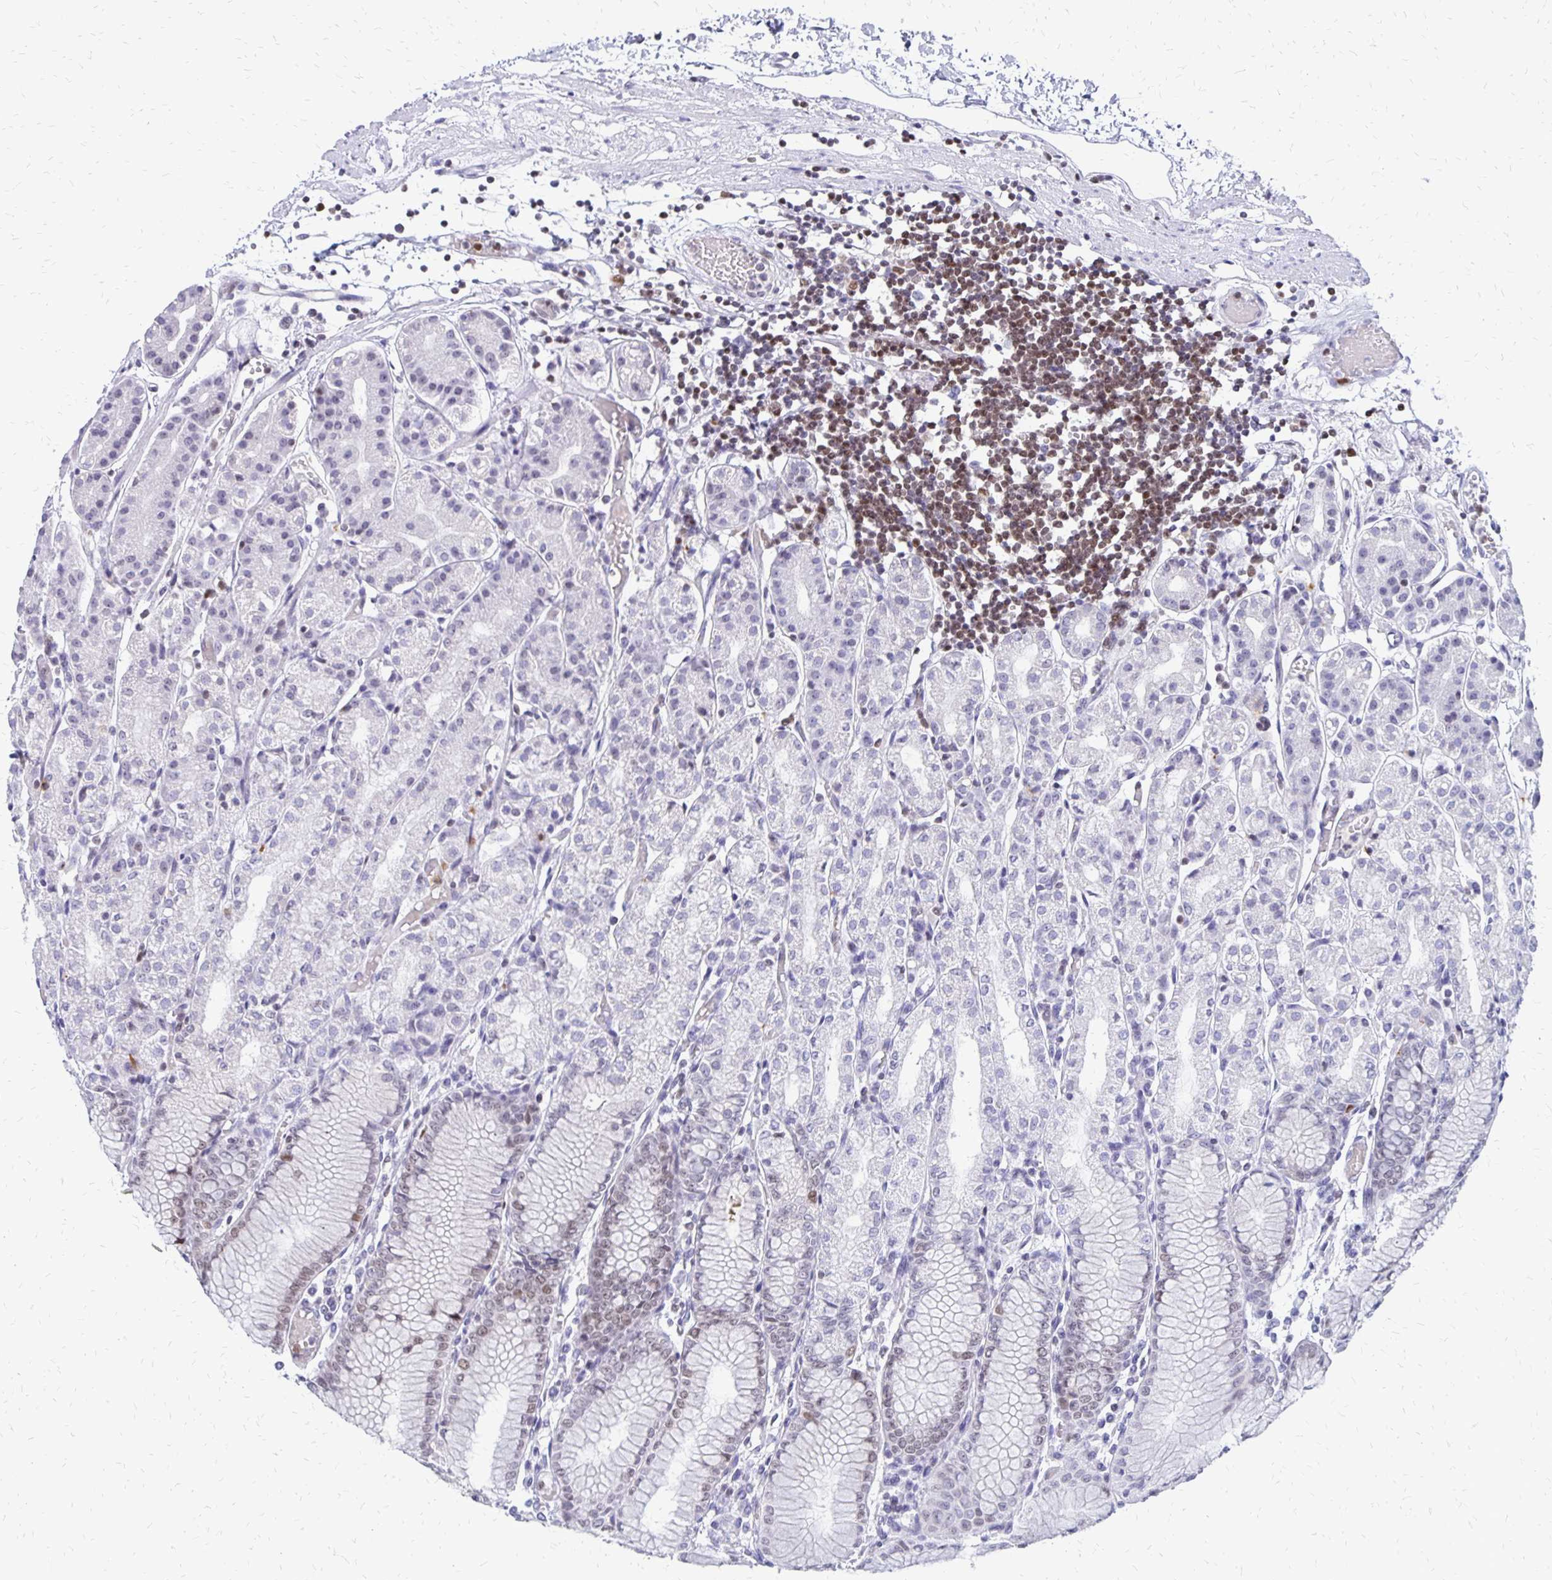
{"staining": {"intensity": "weak", "quantity": "<25%", "location": "nuclear"}, "tissue": "stomach", "cell_type": "Glandular cells", "image_type": "normal", "snomed": [{"axis": "morphology", "description": "Normal tissue, NOS"}, {"axis": "topography", "description": "Stomach"}], "caption": "This is an IHC micrograph of benign stomach. There is no positivity in glandular cells.", "gene": "DCK", "patient": {"sex": "female", "age": 57}}